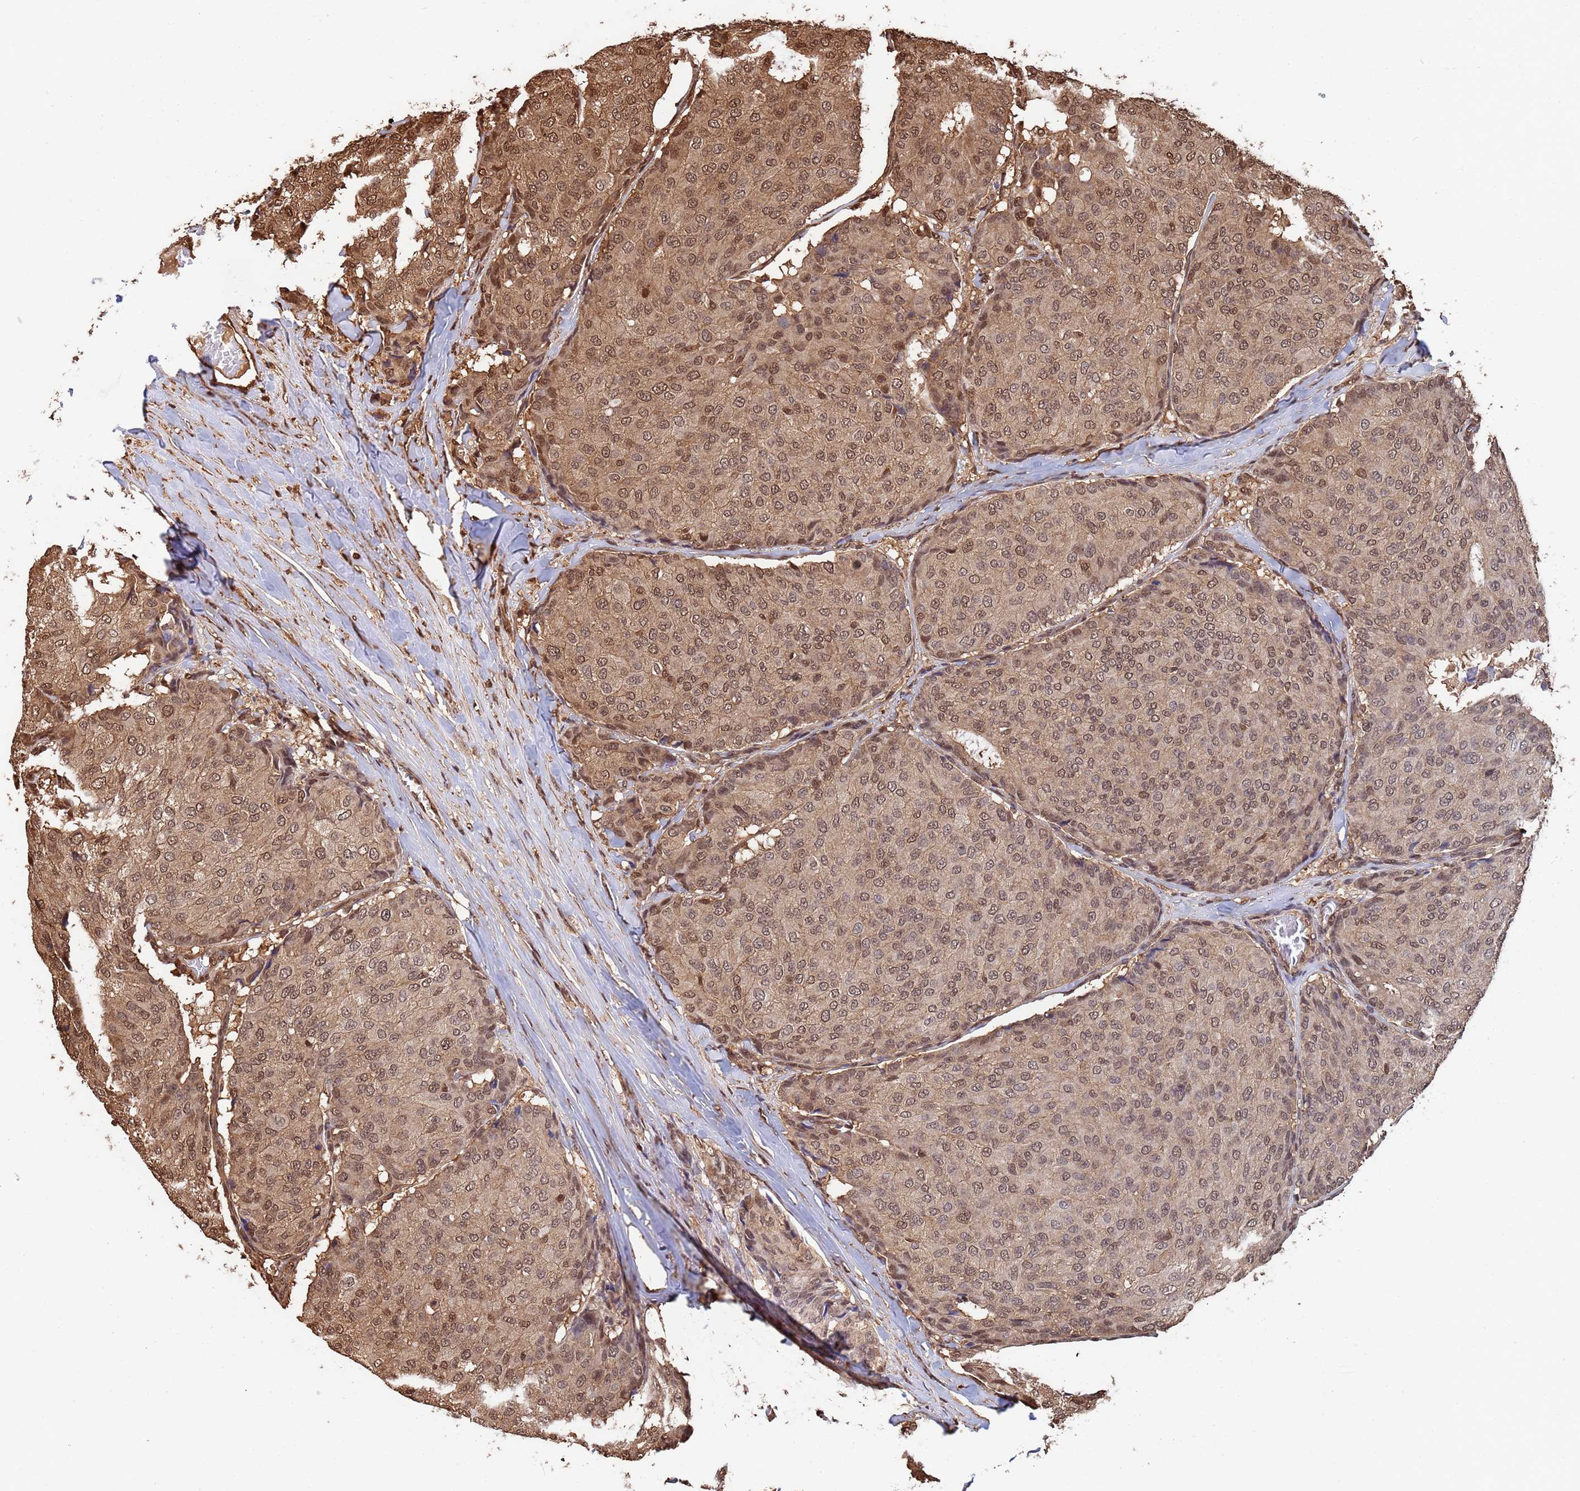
{"staining": {"intensity": "moderate", "quantity": ">75%", "location": "cytoplasmic/membranous,nuclear"}, "tissue": "breast cancer", "cell_type": "Tumor cells", "image_type": "cancer", "snomed": [{"axis": "morphology", "description": "Duct carcinoma"}, {"axis": "topography", "description": "Breast"}], "caption": "Immunohistochemical staining of breast cancer (intraductal carcinoma) displays medium levels of moderate cytoplasmic/membranous and nuclear protein positivity in about >75% of tumor cells.", "gene": "SUMO4", "patient": {"sex": "female", "age": 75}}